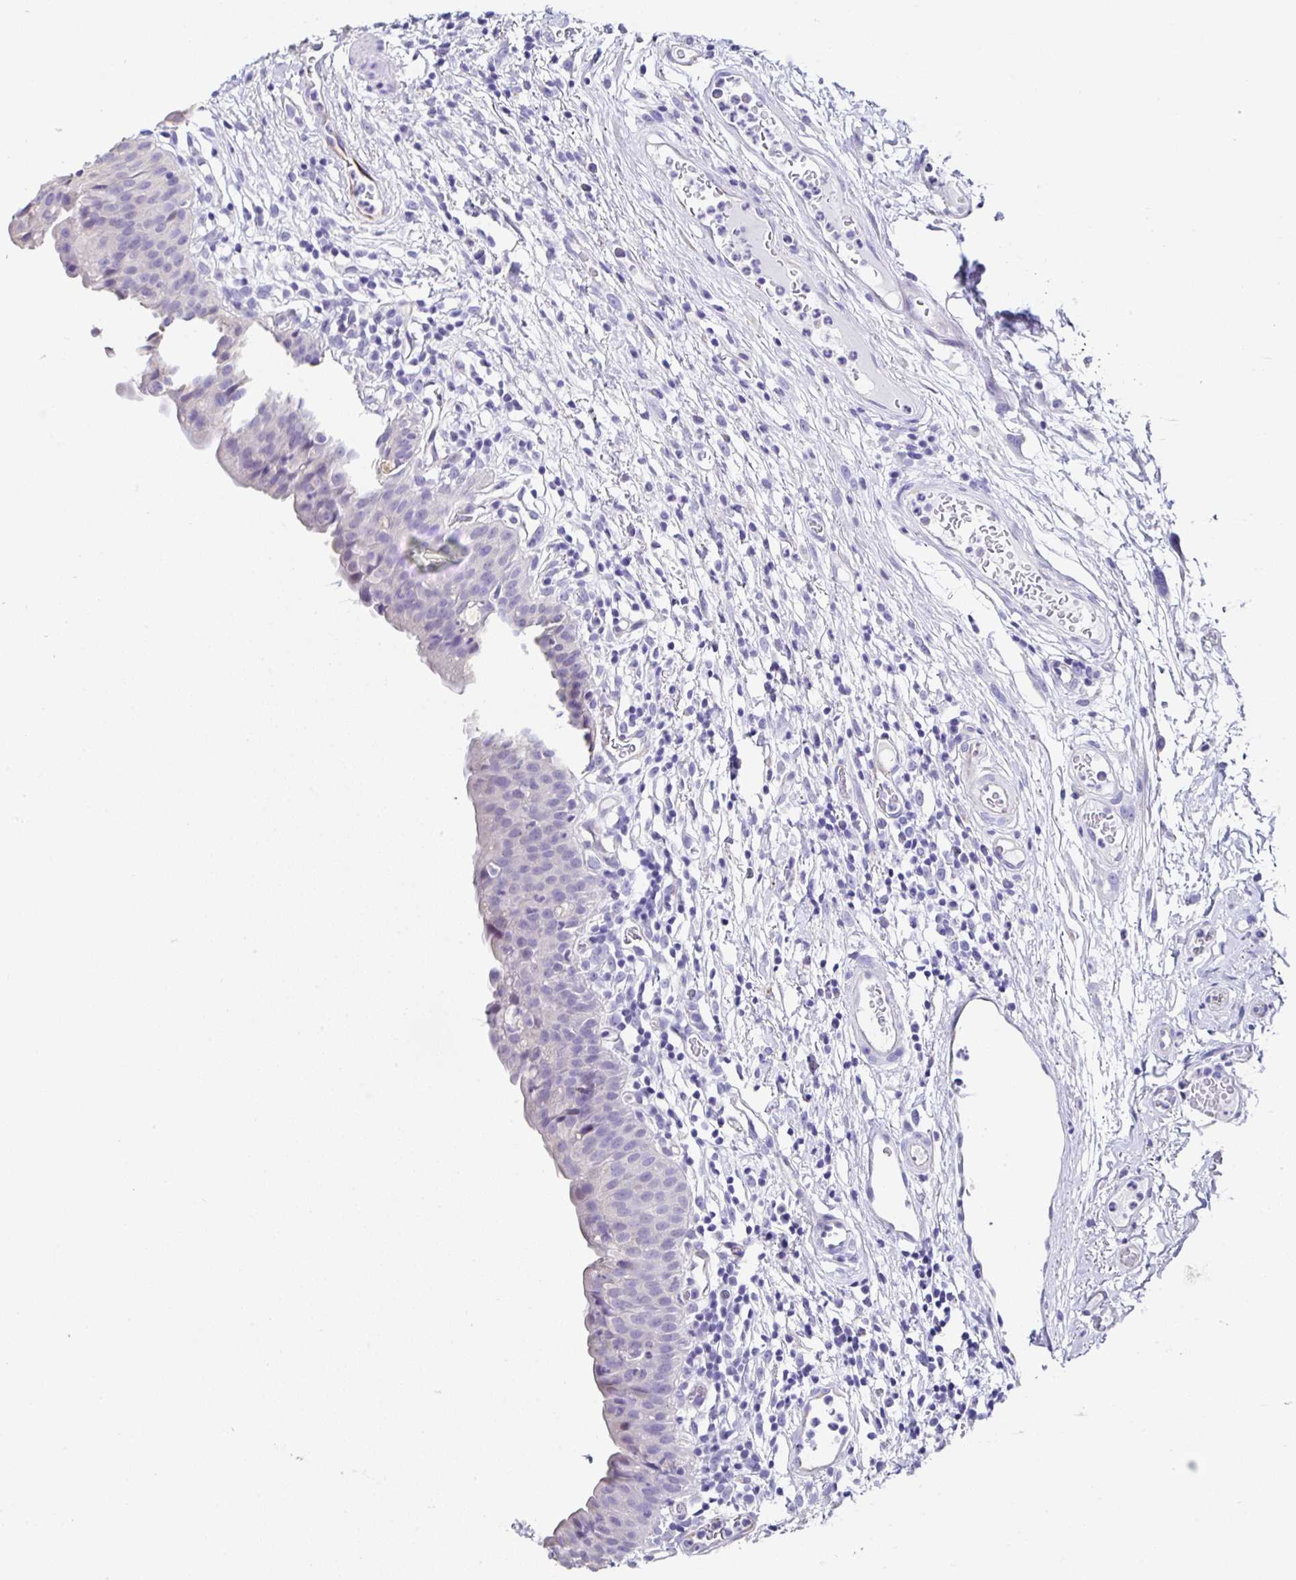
{"staining": {"intensity": "negative", "quantity": "none", "location": "none"}, "tissue": "urinary bladder", "cell_type": "Urothelial cells", "image_type": "normal", "snomed": [{"axis": "morphology", "description": "Normal tissue, NOS"}, {"axis": "morphology", "description": "Inflammation, NOS"}, {"axis": "topography", "description": "Urinary bladder"}], "caption": "A high-resolution micrograph shows immunohistochemistry staining of normal urinary bladder, which reveals no significant expression in urothelial cells.", "gene": "TMPRSS11E", "patient": {"sex": "male", "age": 57}}